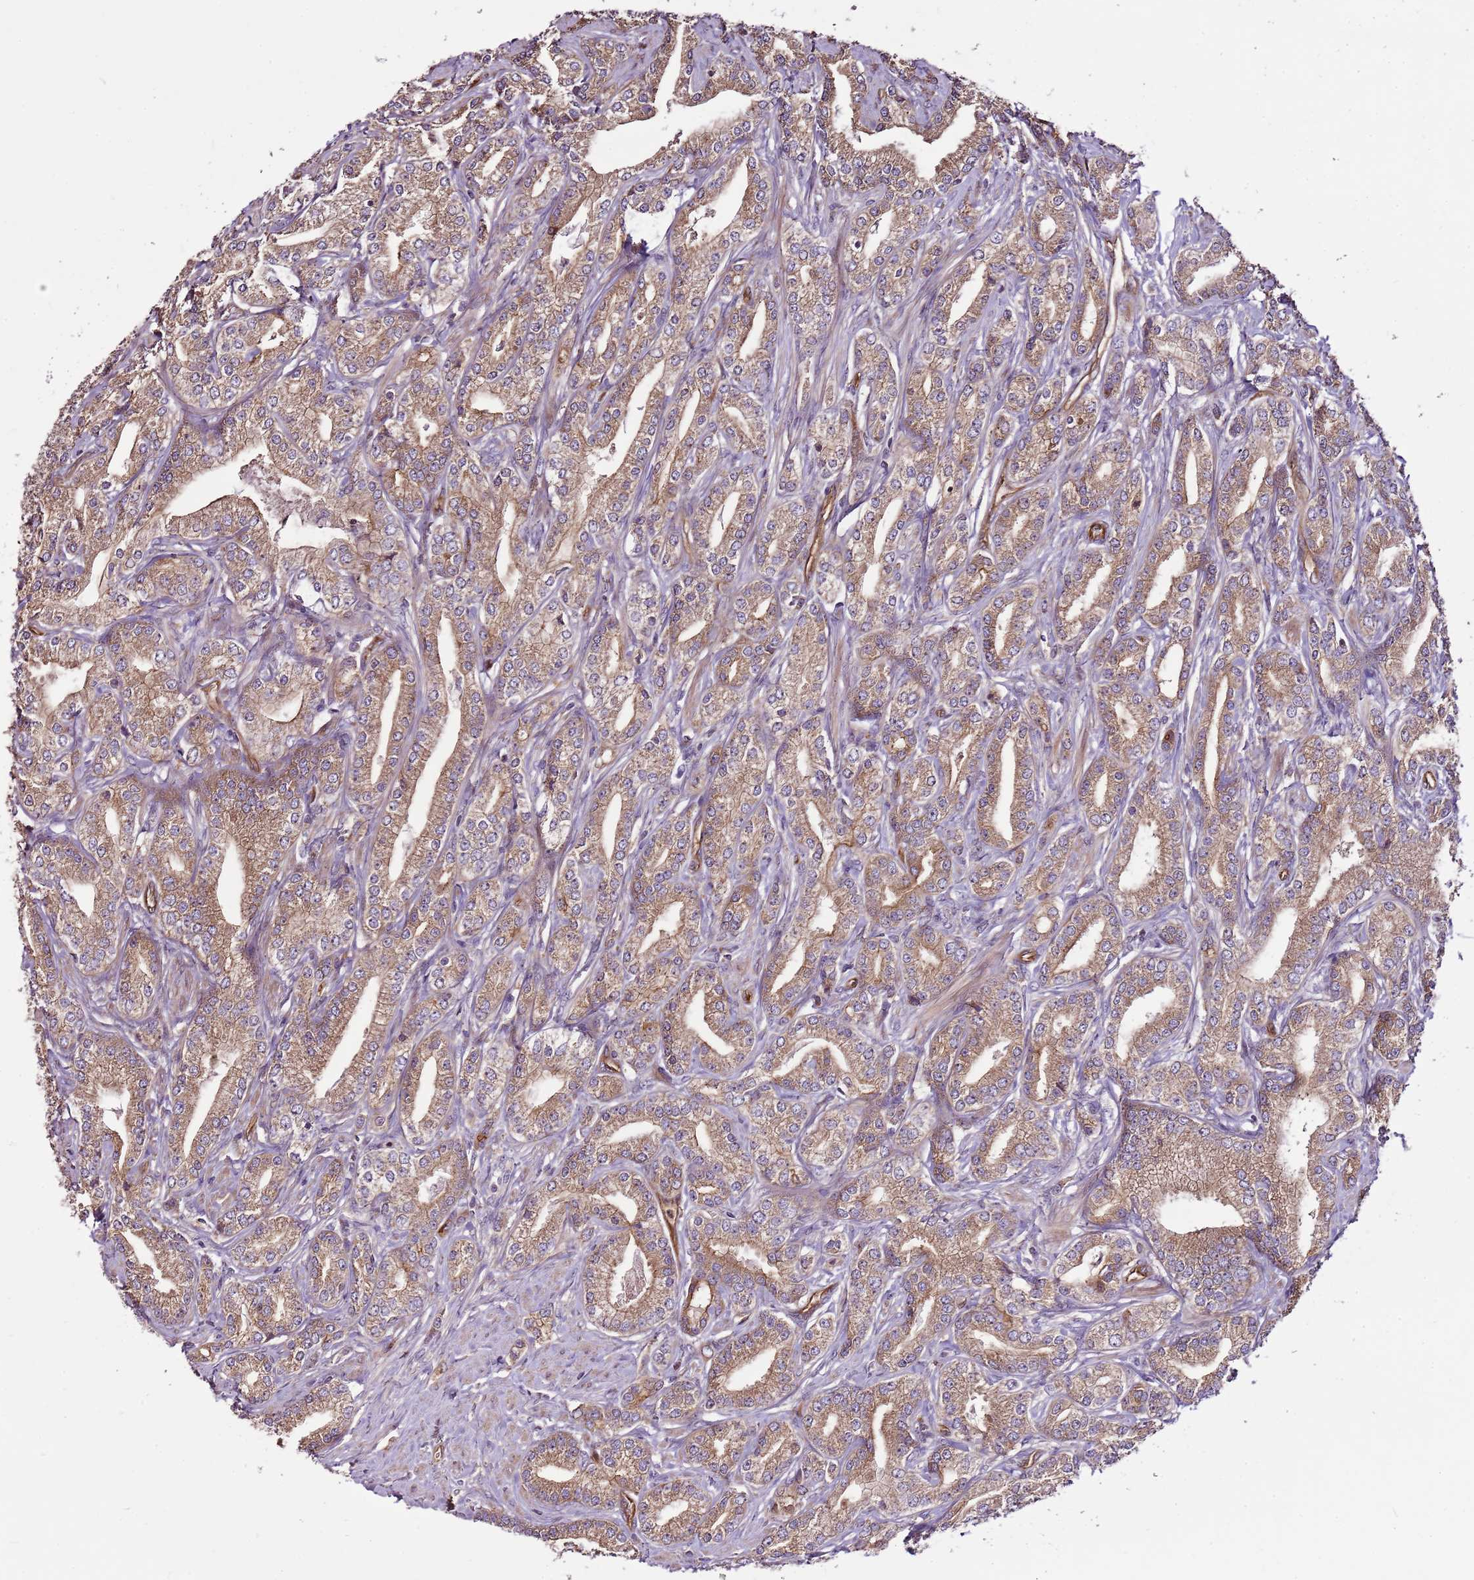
{"staining": {"intensity": "moderate", "quantity": ">75%", "location": "cytoplasmic/membranous"}, "tissue": "prostate cancer", "cell_type": "Tumor cells", "image_type": "cancer", "snomed": [{"axis": "morphology", "description": "Adenocarcinoma, High grade"}, {"axis": "topography", "description": "Prostate"}], "caption": "Protein staining of prostate high-grade adenocarcinoma tissue shows moderate cytoplasmic/membranous positivity in approximately >75% of tumor cells. The staining was performed using DAB (3,3'-diaminobenzidine), with brown indicating positive protein expression. Nuclei are stained blue with hematoxylin.", "gene": "ZNF827", "patient": {"sex": "male", "age": 66}}